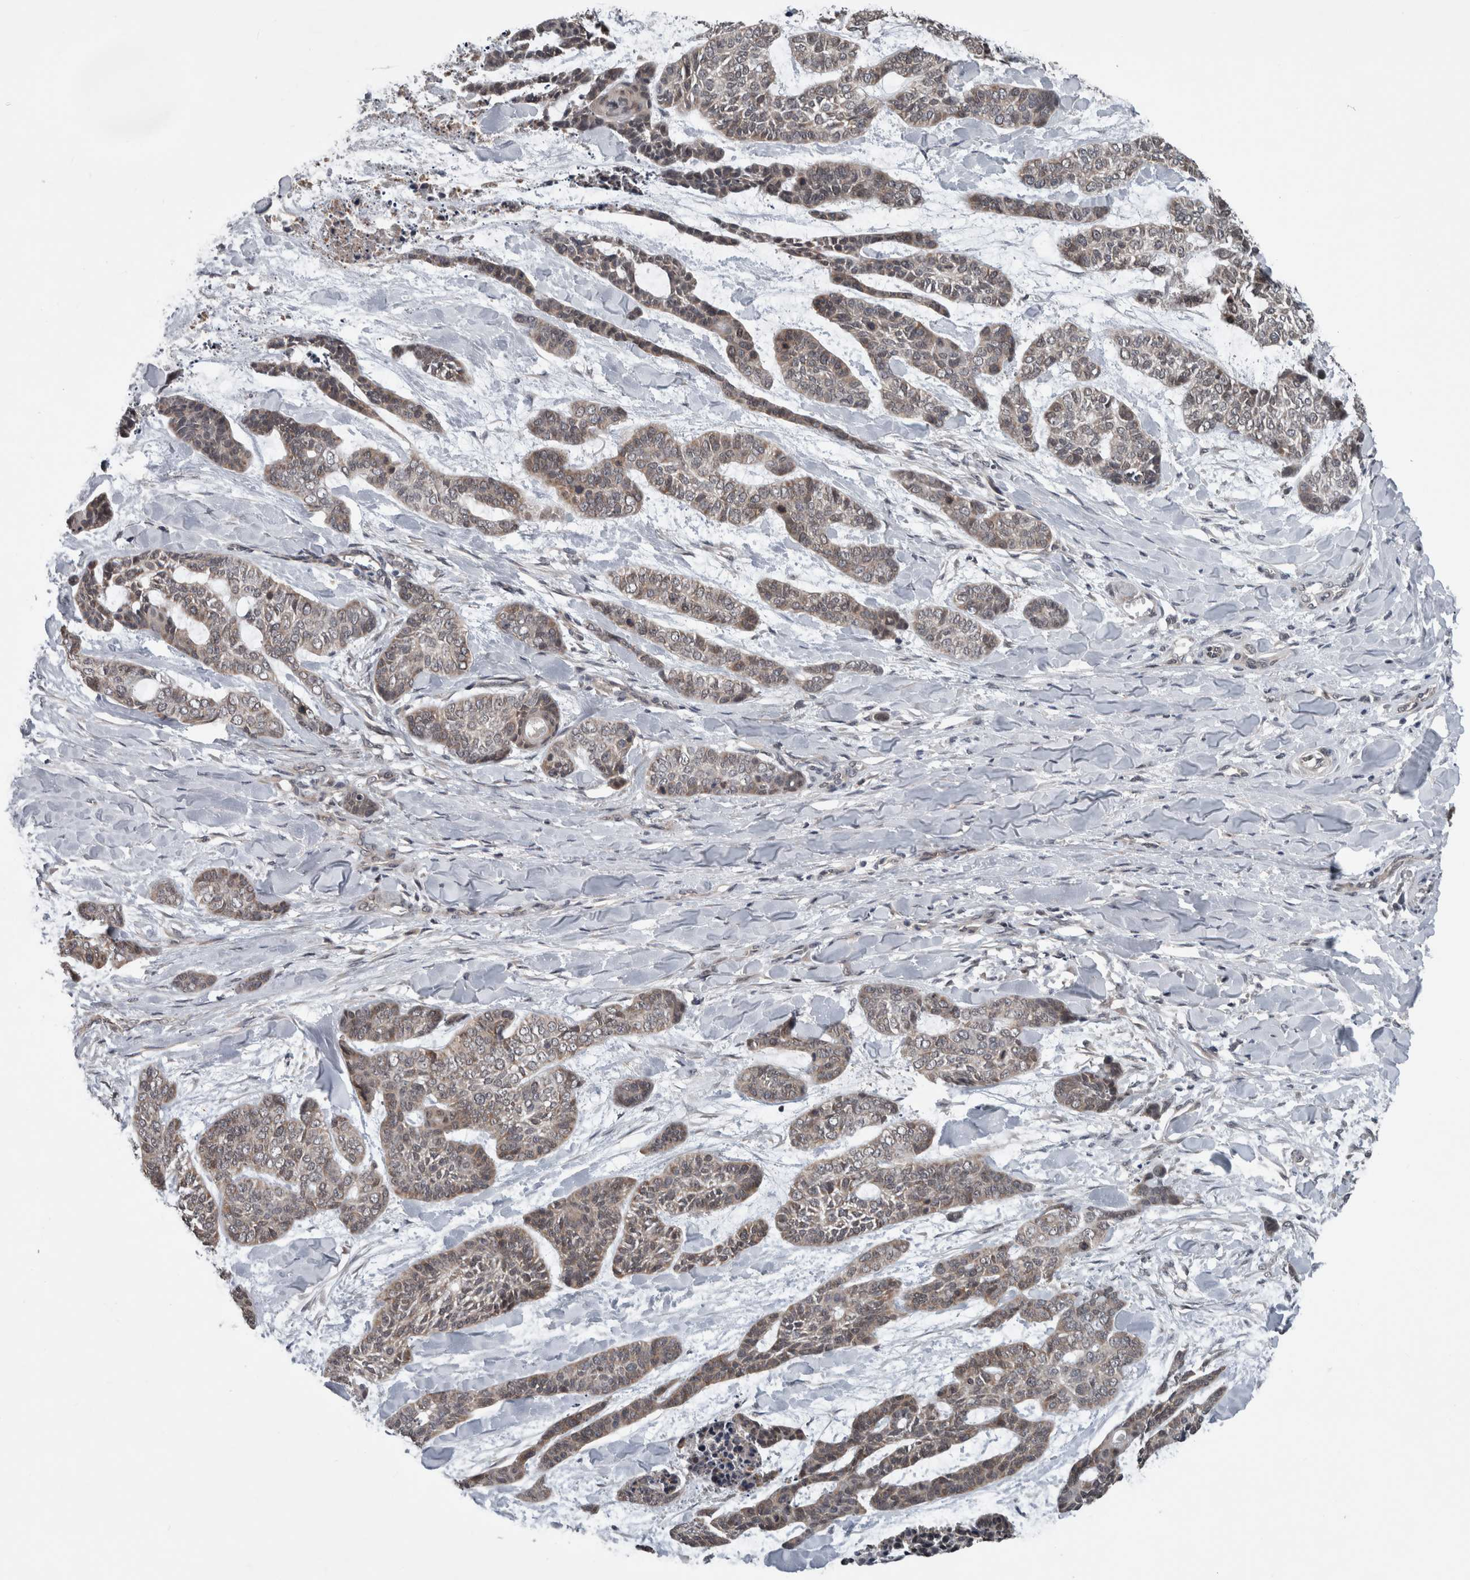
{"staining": {"intensity": "weak", "quantity": "25%-75%", "location": "cytoplasmic/membranous"}, "tissue": "skin cancer", "cell_type": "Tumor cells", "image_type": "cancer", "snomed": [{"axis": "morphology", "description": "Basal cell carcinoma"}, {"axis": "topography", "description": "Skin"}], "caption": "A brown stain shows weak cytoplasmic/membranous staining of a protein in basal cell carcinoma (skin) tumor cells.", "gene": "ENY2", "patient": {"sex": "female", "age": 64}}